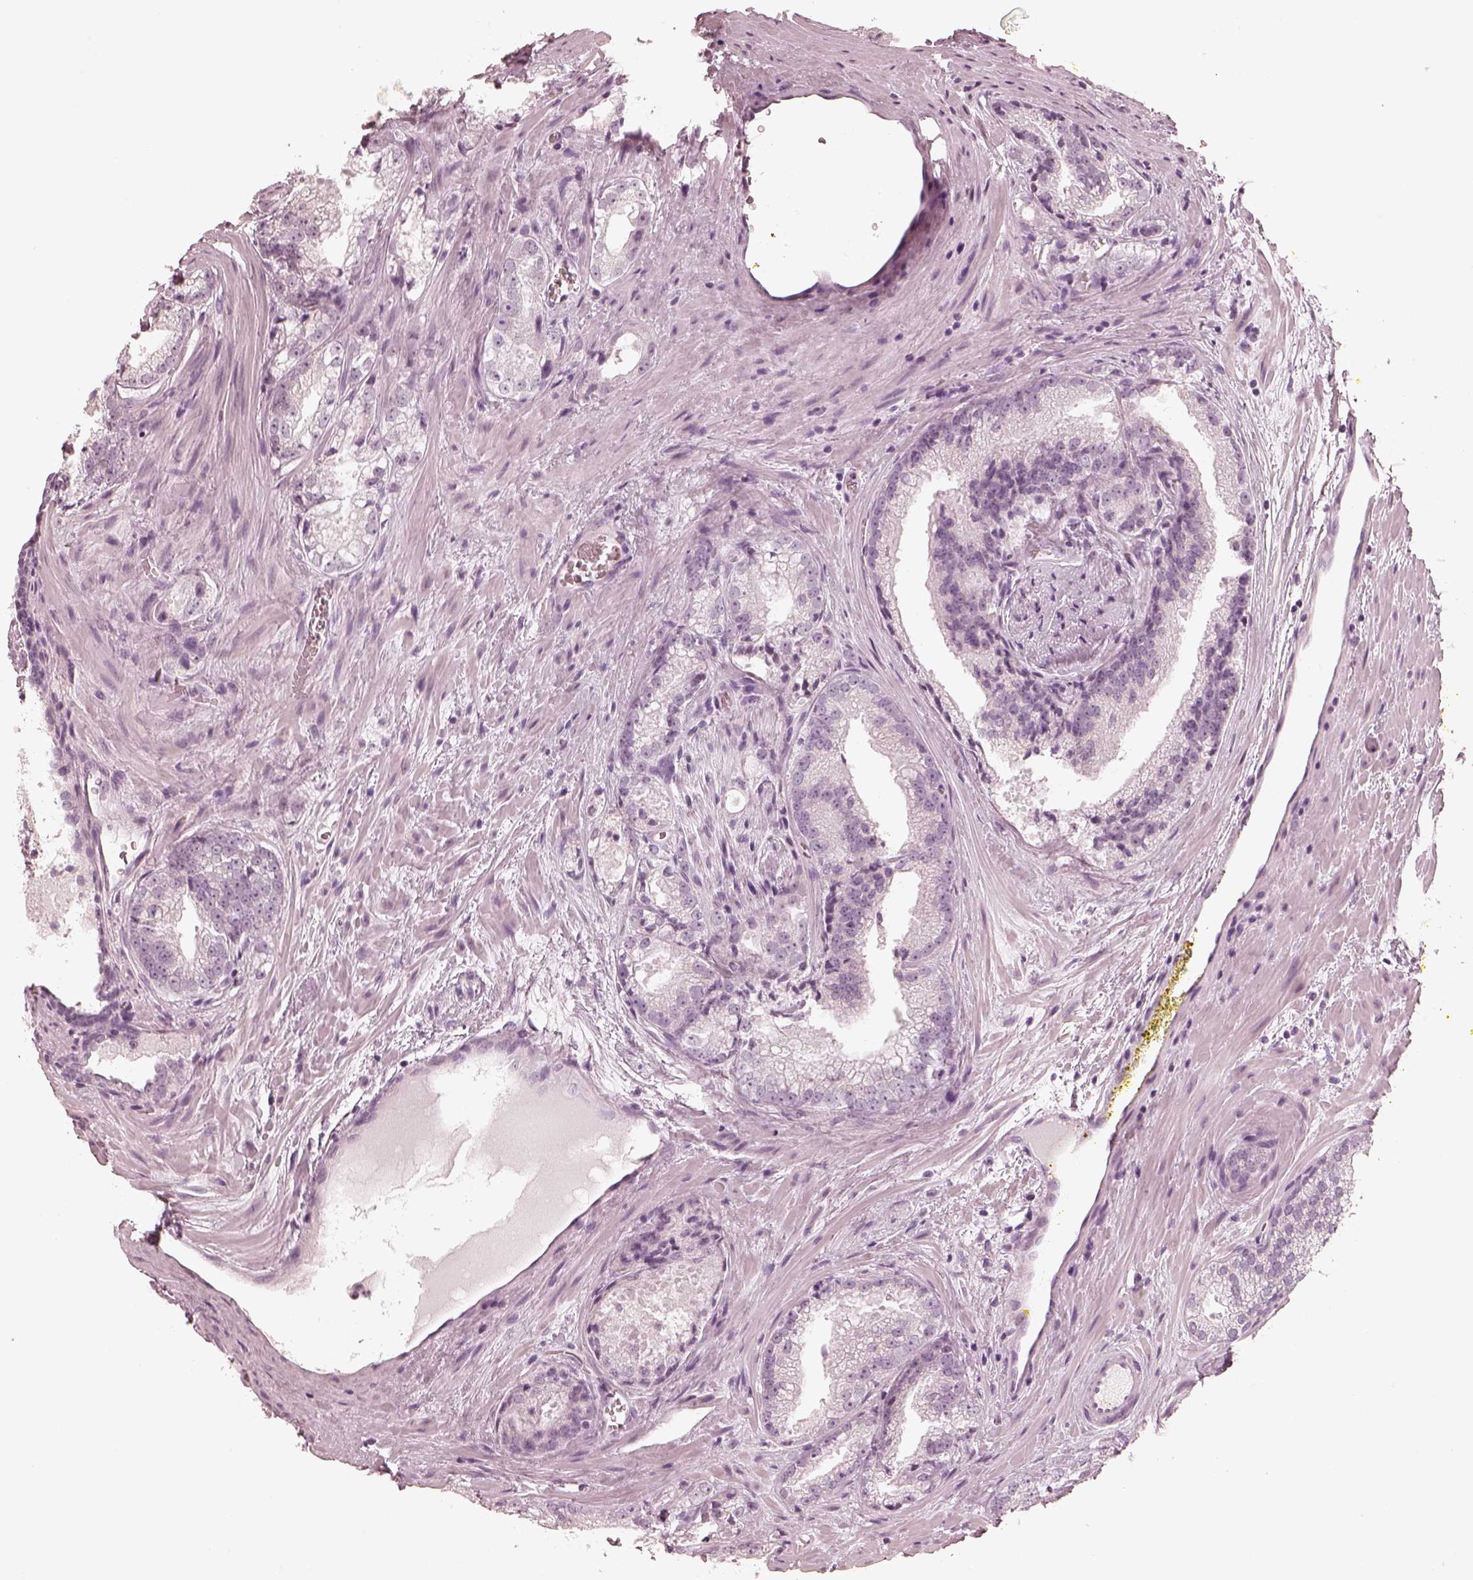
{"staining": {"intensity": "negative", "quantity": "none", "location": "none"}, "tissue": "prostate cancer", "cell_type": "Tumor cells", "image_type": "cancer", "snomed": [{"axis": "morphology", "description": "Adenocarcinoma, NOS"}, {"axis": "morphology", "description": "Adenocarcinoma, High grade"}, {"axis": "topography", "description": "Prostate"}], "caption": "This image is of prostate cancer (adenocarcinoma) stained with immunohistochemistry to label a protein in brown with the nuclei are counter-stained blue. There is no expression in tumor cells. (Stains: DAB immunohistochemistry with hematoxylin counter stain, Microscopy: brightfield microscopy at high magnification).", "gene": "CALR3", "patient": {"sex": "male", "age": 70}}